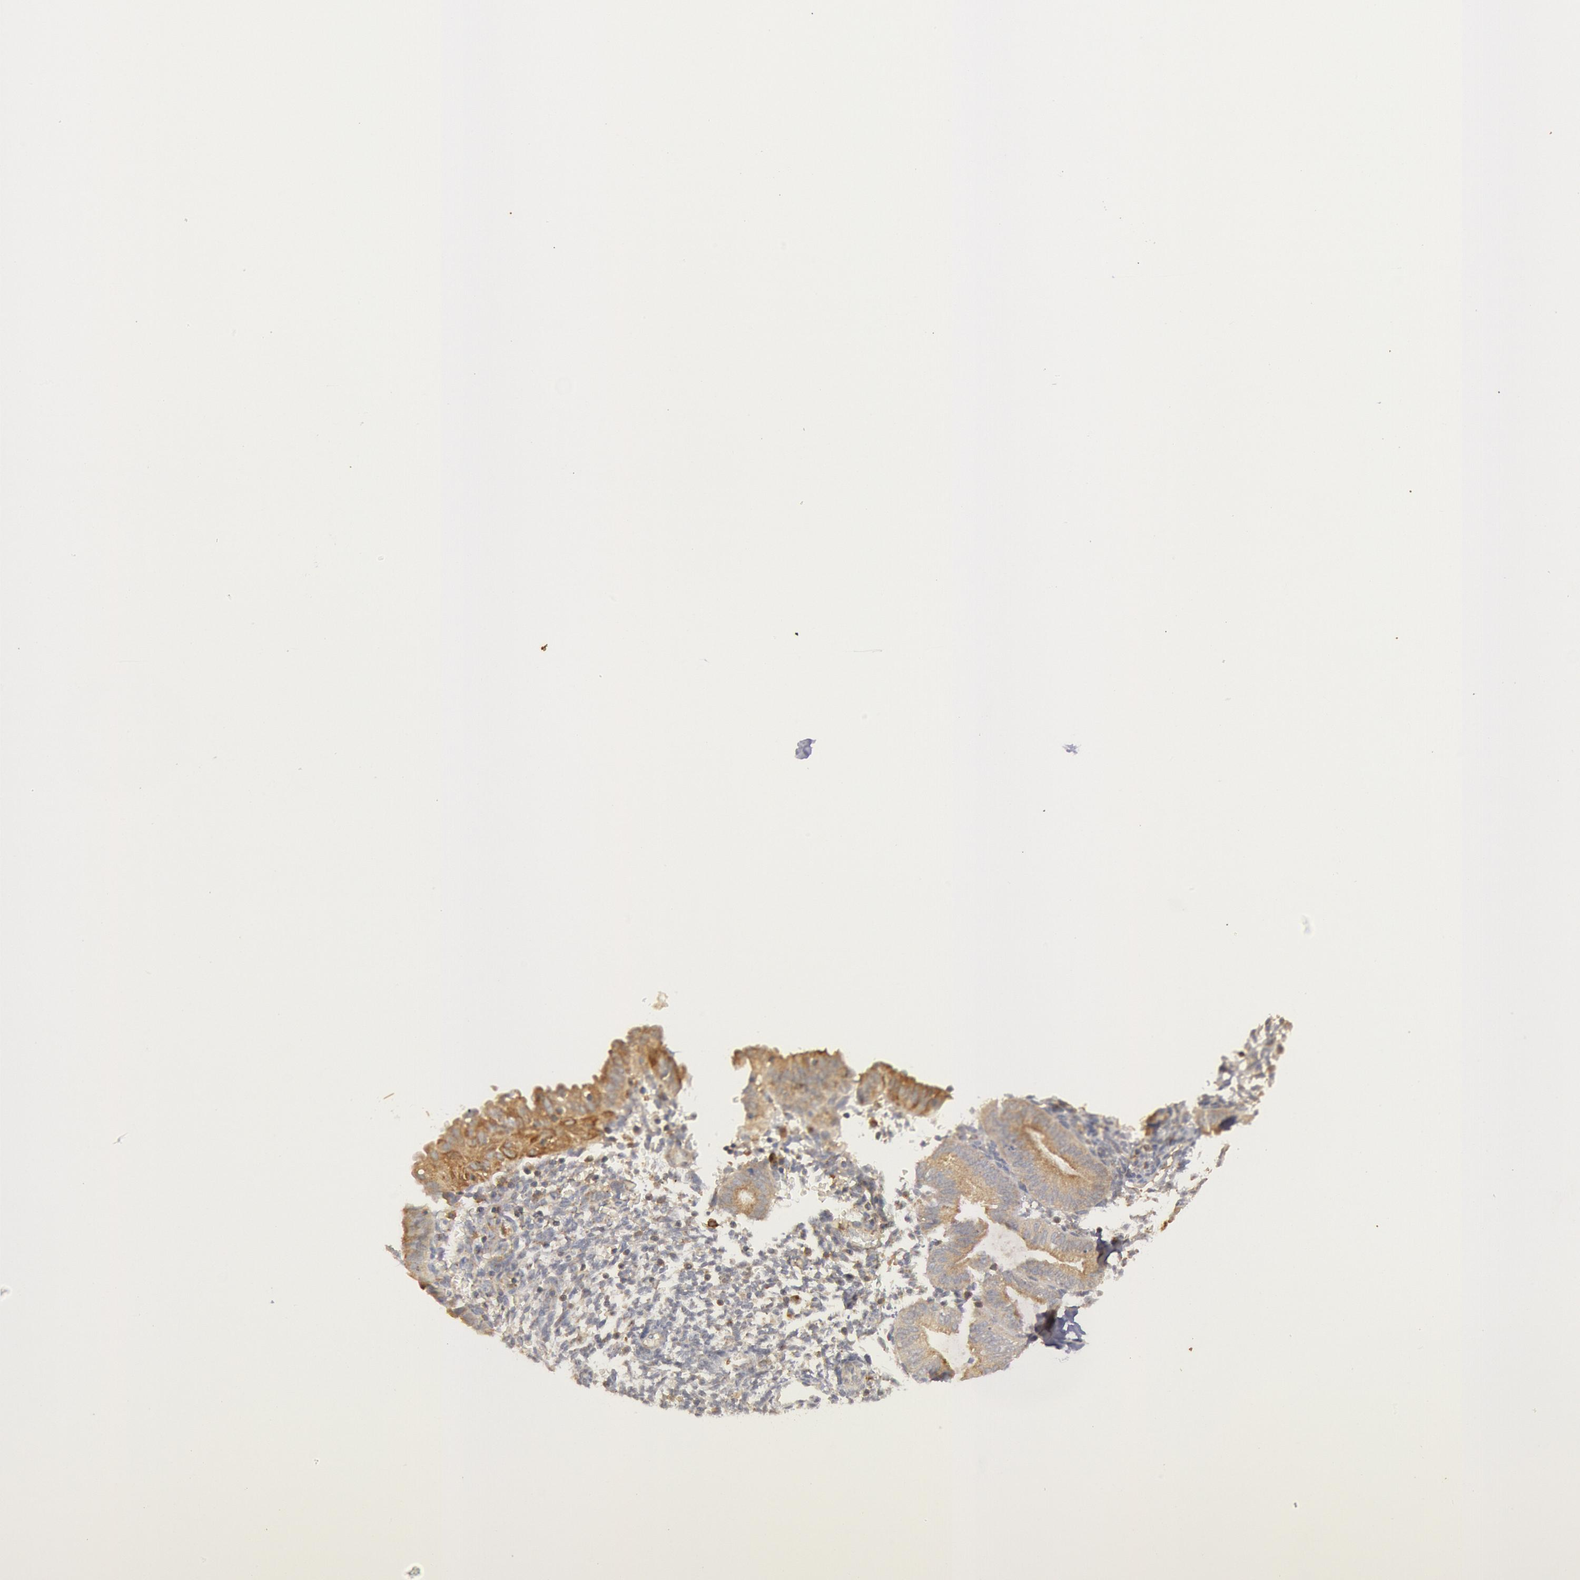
{"staining": {"intensity": "weak", "quantity": "<25%", "location": "cytoplasmic/membranous"}, "tissue": "endometrium", "cell_type": "Cells in endometrial stroma", "image_type": "normal", "snomed": [{"axis": "morphology", "description": "Normal tissue, NOS"}, {"axis": "topography", "description": "Endometrium"}], "caption": "IHC image of benign endometrium stained for a protein (brown), which displays no positivity in cells in endometrial stroma. (Stains: DAB (3,3'-diaminobenzidine) IHC with hematoxylin counter stain, Microscopy: brightfield microscopy at high magnification).", "gene": "PLA2G6", "patient": {"sex": "female", "age": 61}}